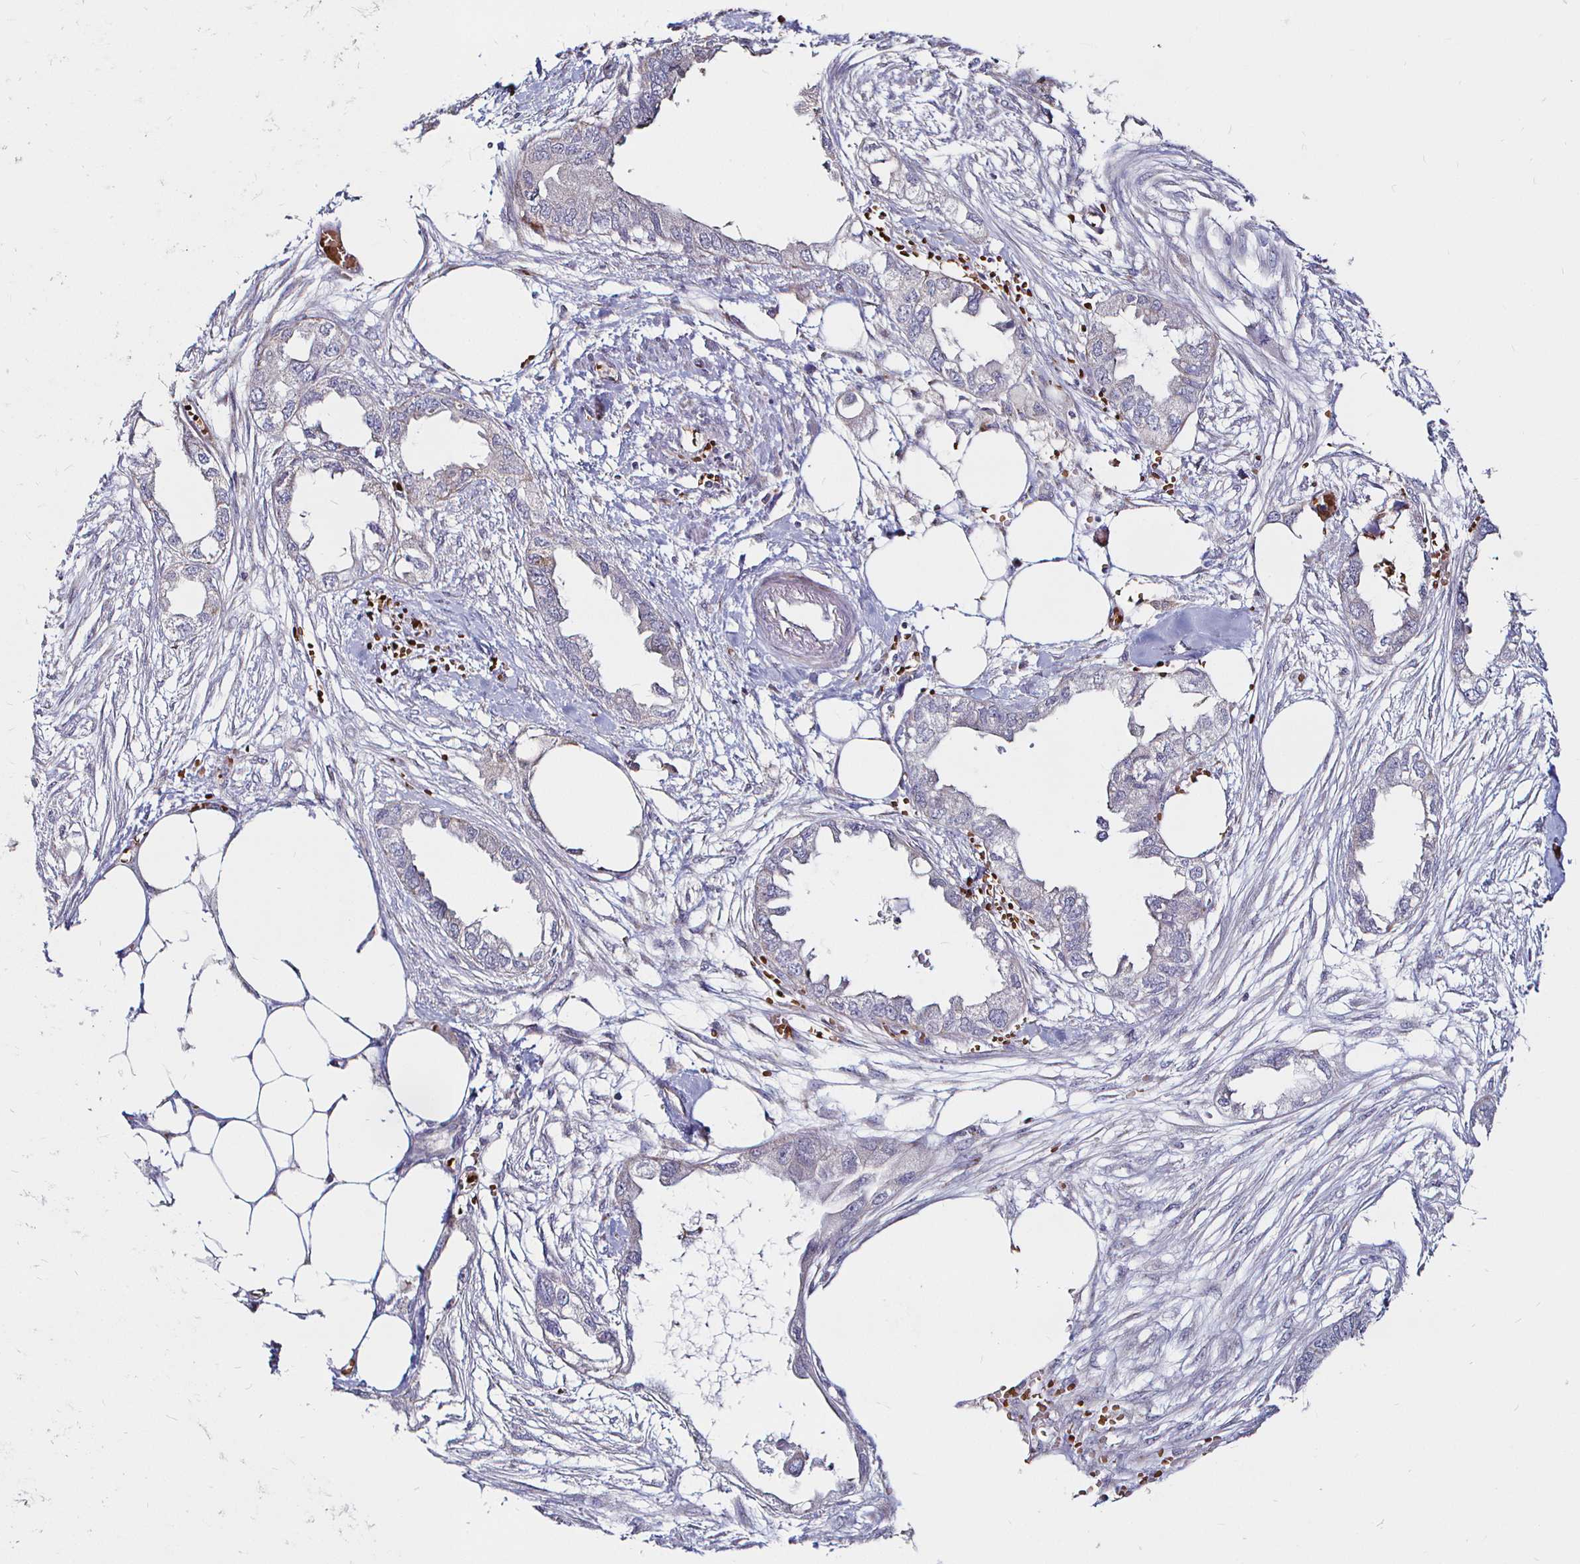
{"staining": {"intensity": "negative", "quantity": "none", "location": "none"}, "tissue": "endometrial cancer", "cell_type": "Tumor cells", "image_type": "cancer", "snomed": [{"axis": "morphology", "description": "Adenocarcinoma, NOS"}, {"axis": "morphology", "description": "Adenocarcinoma, metastatic, NOS"}, {"axis": "topography", "description": "Adipose tissue"}, {"axis": "topography", "description": "Endometrium"}], "caption": "Immunohistochemical staining of human endometrial cancer (metastatic adenocarcinoma) displays no significant positivity in tumor cells.", "gene": "ATG3", "patient": {"sex": "female", "age": 67}}